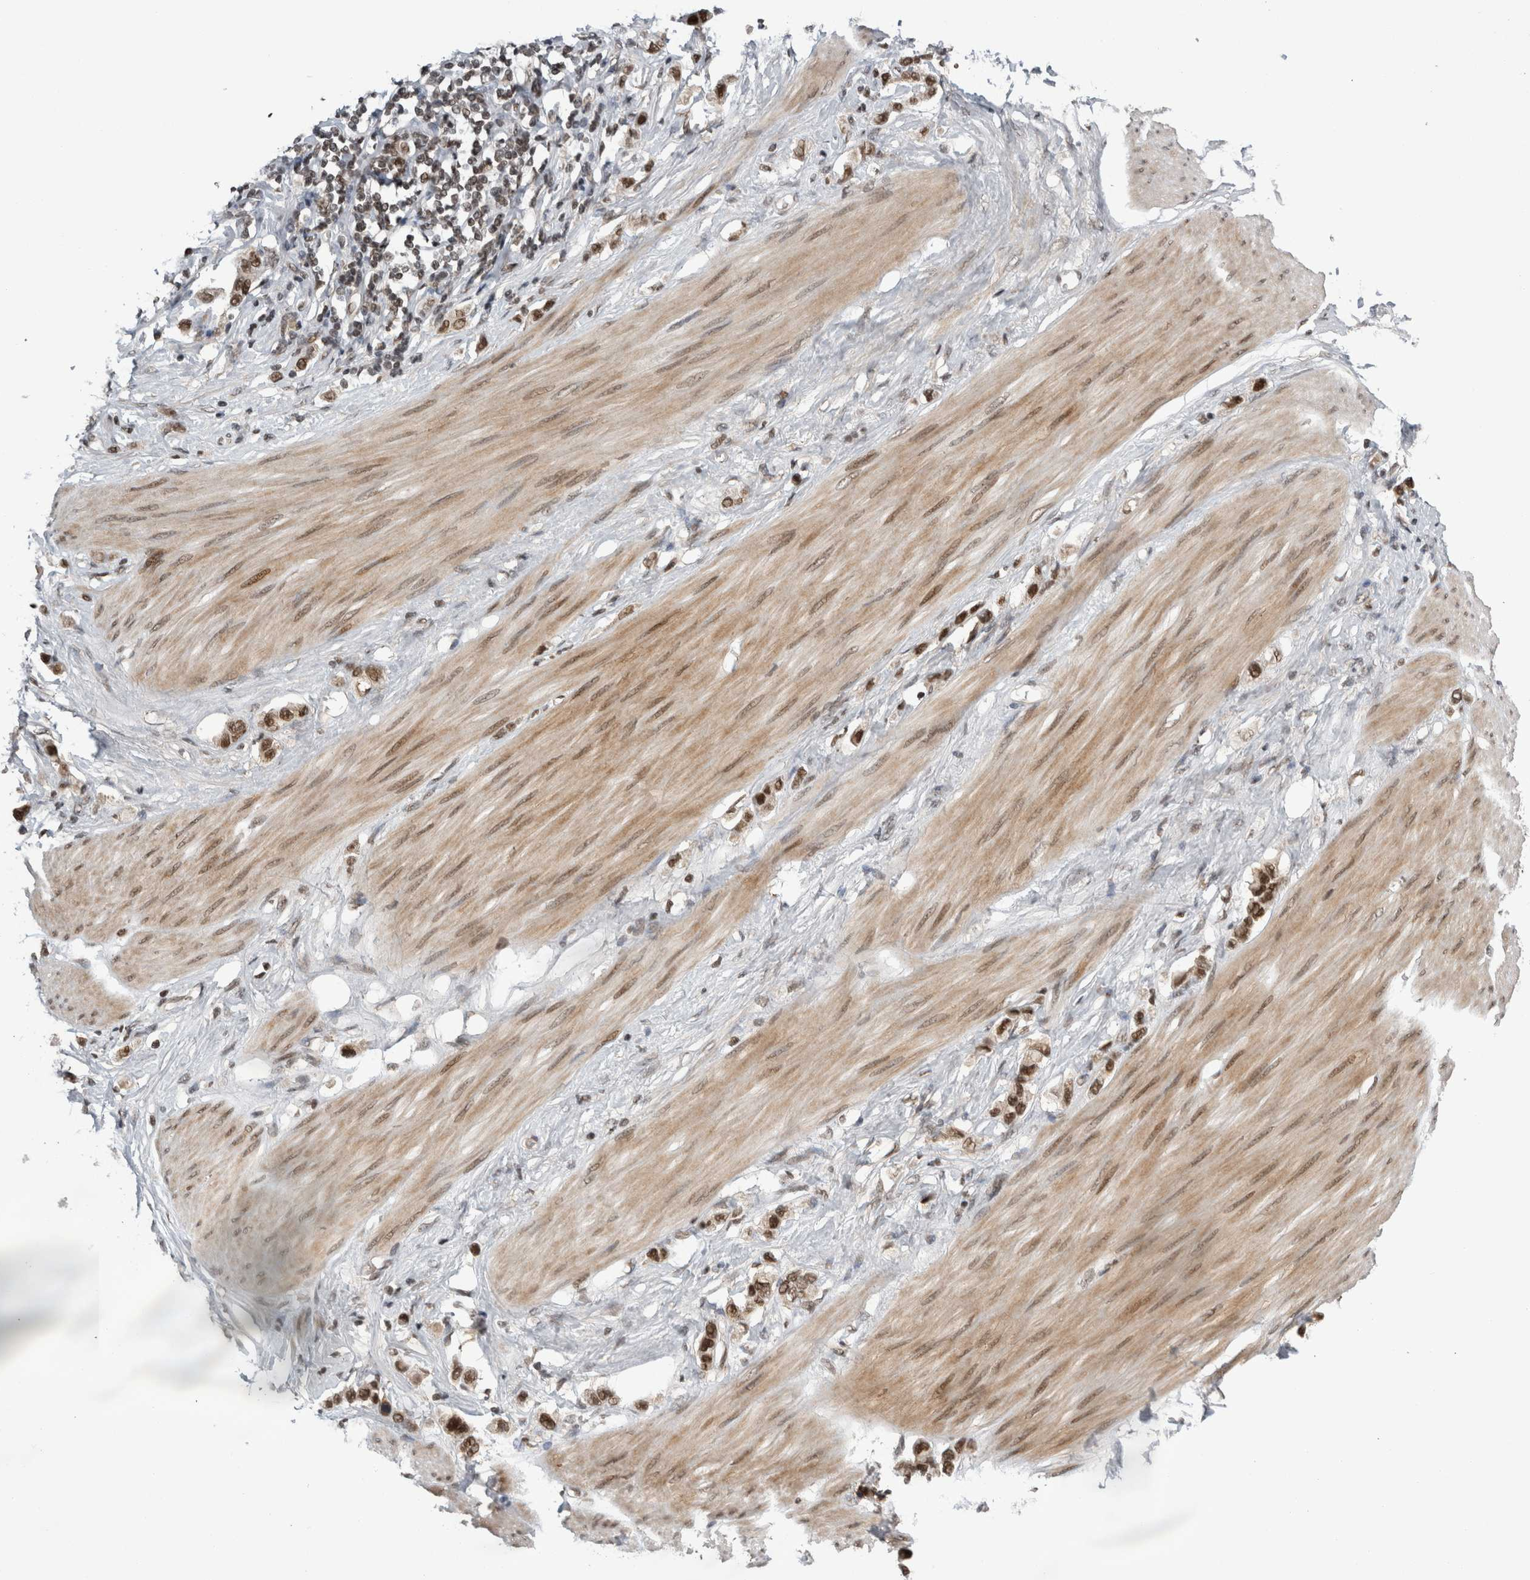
{"staining": {"intensity": "moderate", "quantity": ">75%", "location": "nuclear"}, "tissue": "stomach cancer", "cell_type": "Tumor cells", "image_type": "cancer", "snomed": [{"axis": "morphology", "description": "Adenocarcinoma, NOS"}, {"axis": "topography", "description": "Stomach"}], "caption": "High-power microscopy captured an immunohistochemistry photomicrograph of stomach cancer, revealing moderate nuclear staining in approximately >75% of tumor cells.", "gene": "CPSF2", "patient": {"sex": "female", "age": 65}}